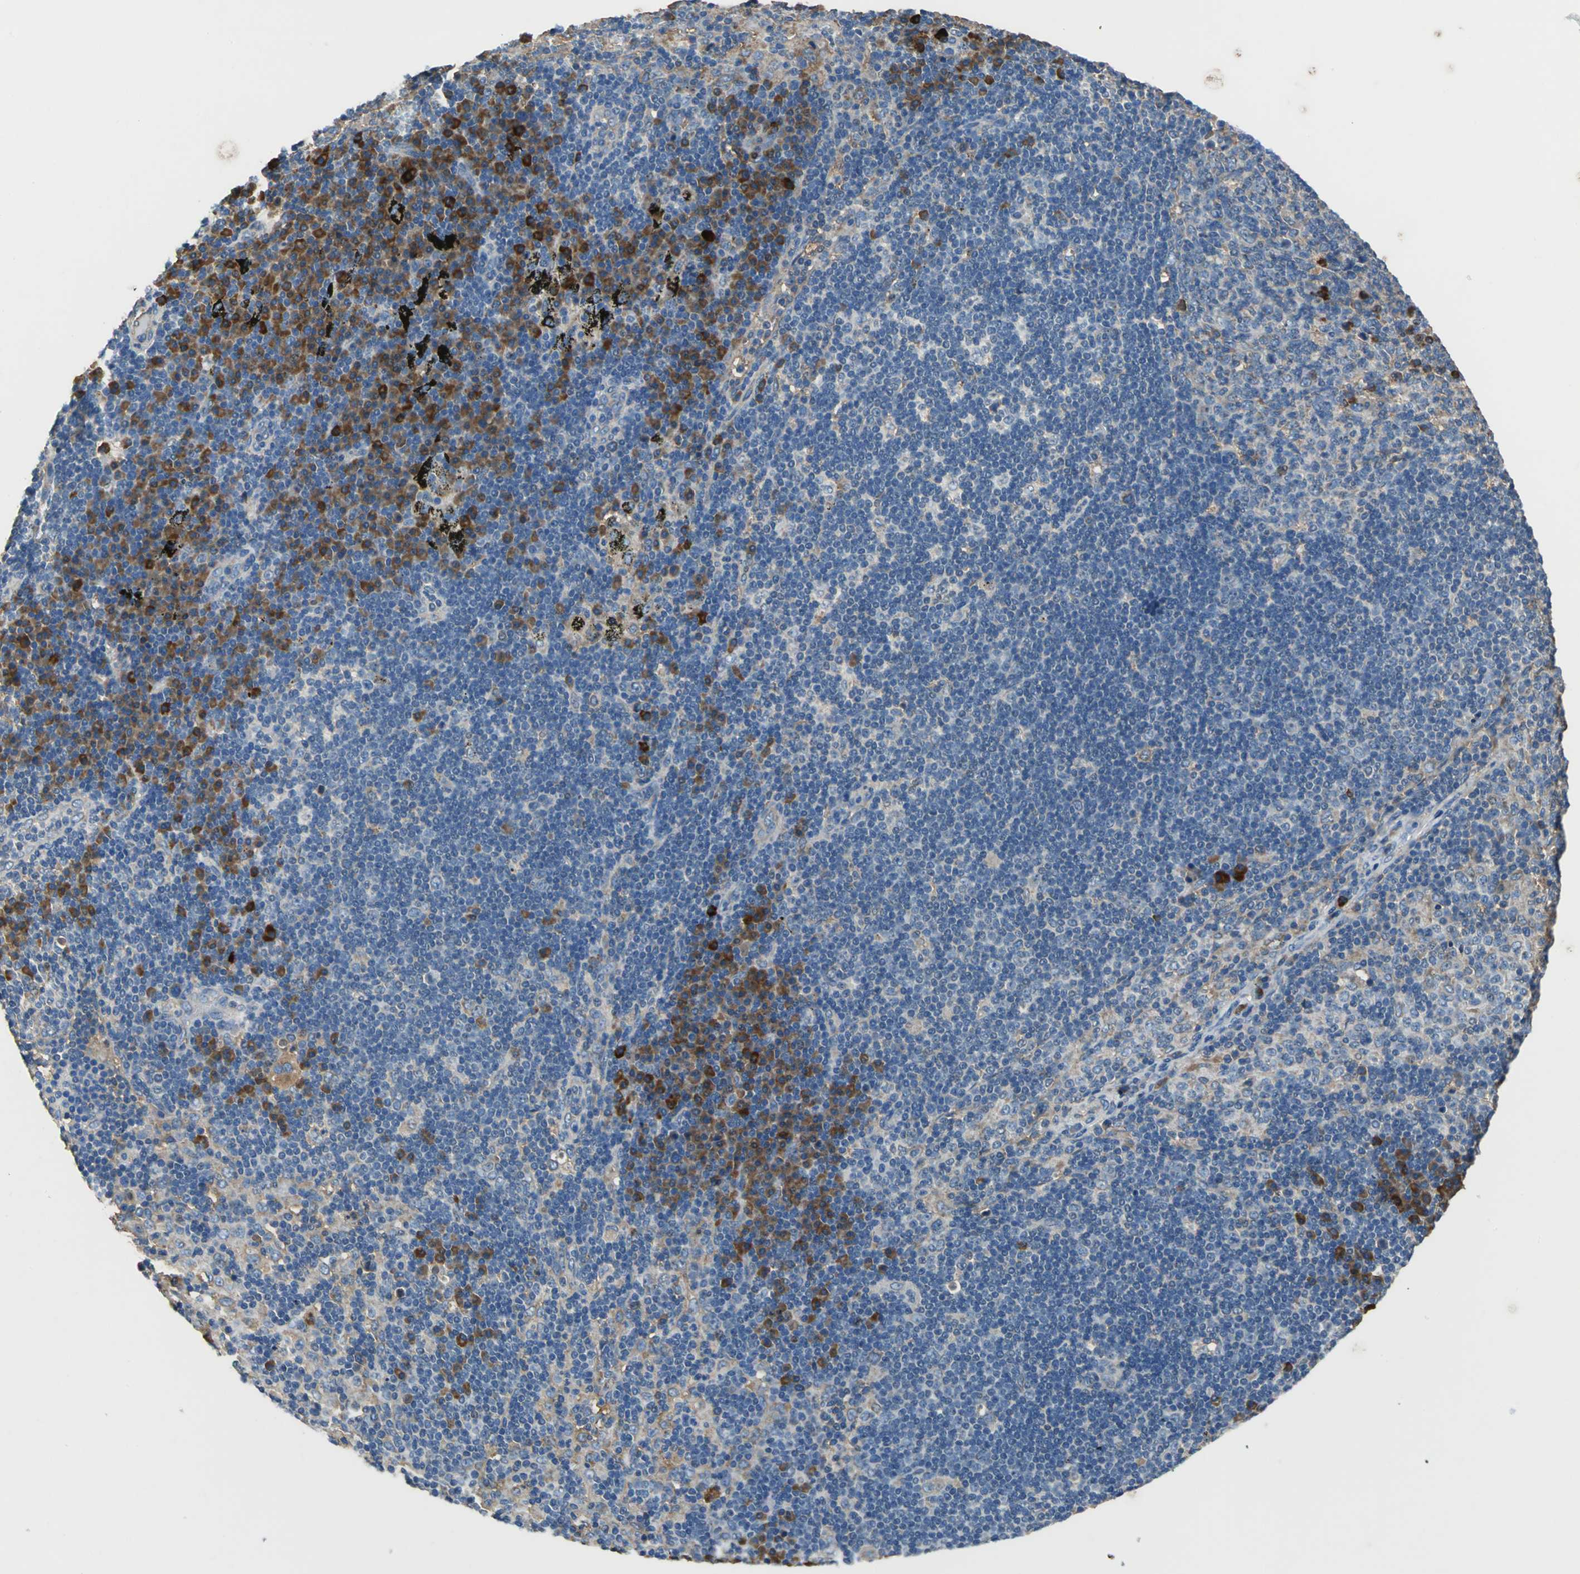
{"staining": {"intensity": "moderate", "quantity": "<25%", "location": "cytoplasmic/membranous"}, "tissue": "lymph node", "cell_type": "Germinal center cells", "image_type": "normal", "snomed": [{"axis": "morphology", "description": "Normal tissue, NOS"}, {"axis": "morphology", "description": "Squamous cell carcinoma, metastatic, NOS"}, {"axis": "topography", "description": "Lymph node"}], "caption": "An image showing moderate cytoplasmic/membranous staining in about <25% of germinal center cells in benign lymph node, as visualized by brown immunohistochemical staining.", "gene": "HEPH", "patient": {"sex": "female", "age": 53}}